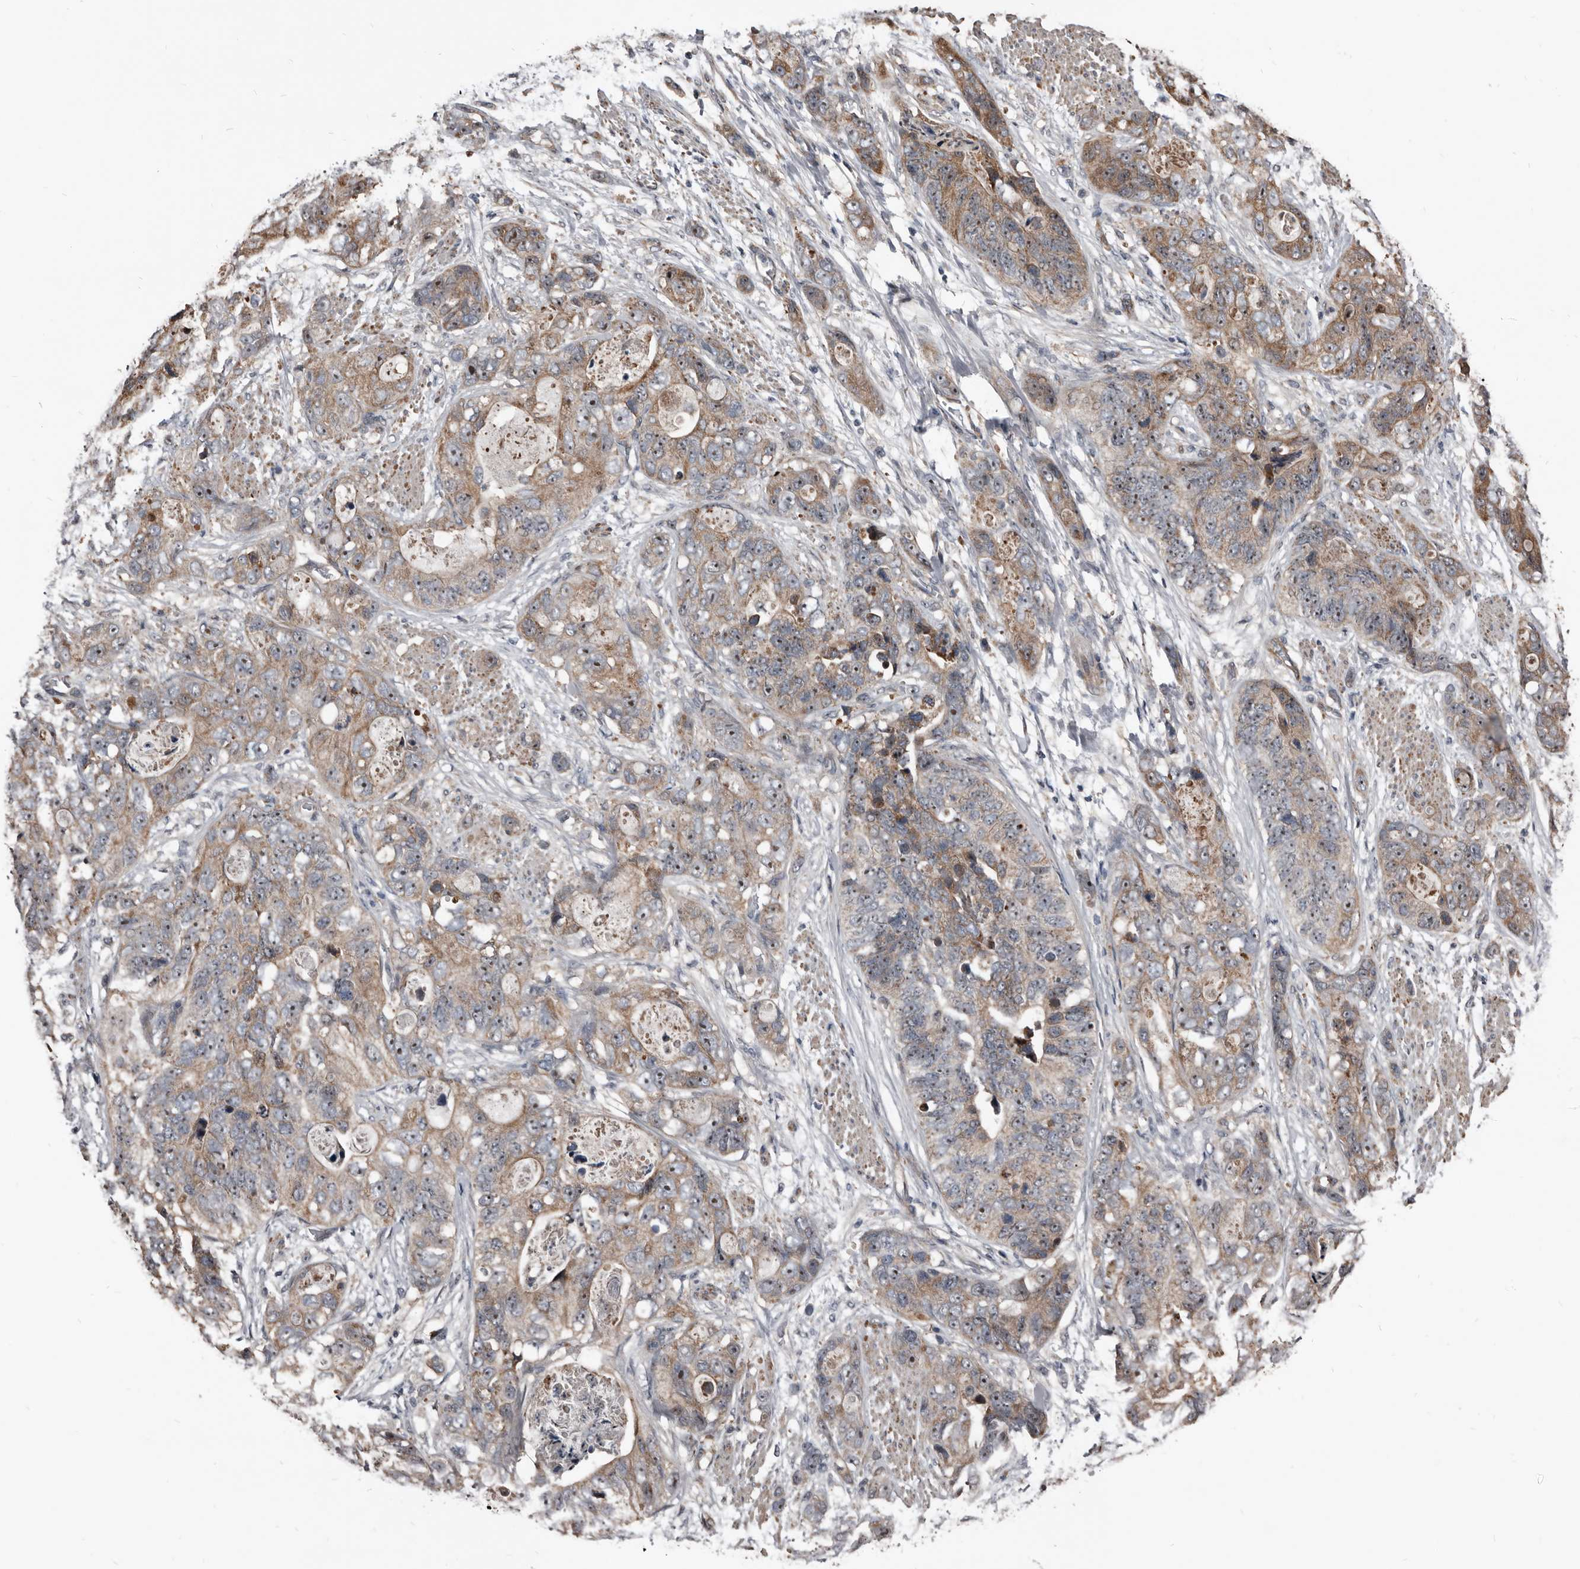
{"staining": {"intensity": "moderate", "quantity": "25%-75%", "location": "cytoplasmic/membranous,nuclear"}, "tissue": "stomach cancer", "cell_type": "Tumor cells", "image_type": "cancer", "snomed": [{"axis": "morphology", "description": "Adenocarcinoma, NOS"}, {"axis": "topography", "description": "Stomach"}], "caption": "An IHC photomicrograph of tumor tissue is shown. Protein staining in brown shows moderate cytoplasmic/membranous and nuclear positivity in stomach adenocarcinoma within tumor cells.", "gene": "DHPS", "patient": {"sex": "female", "age": 89}}